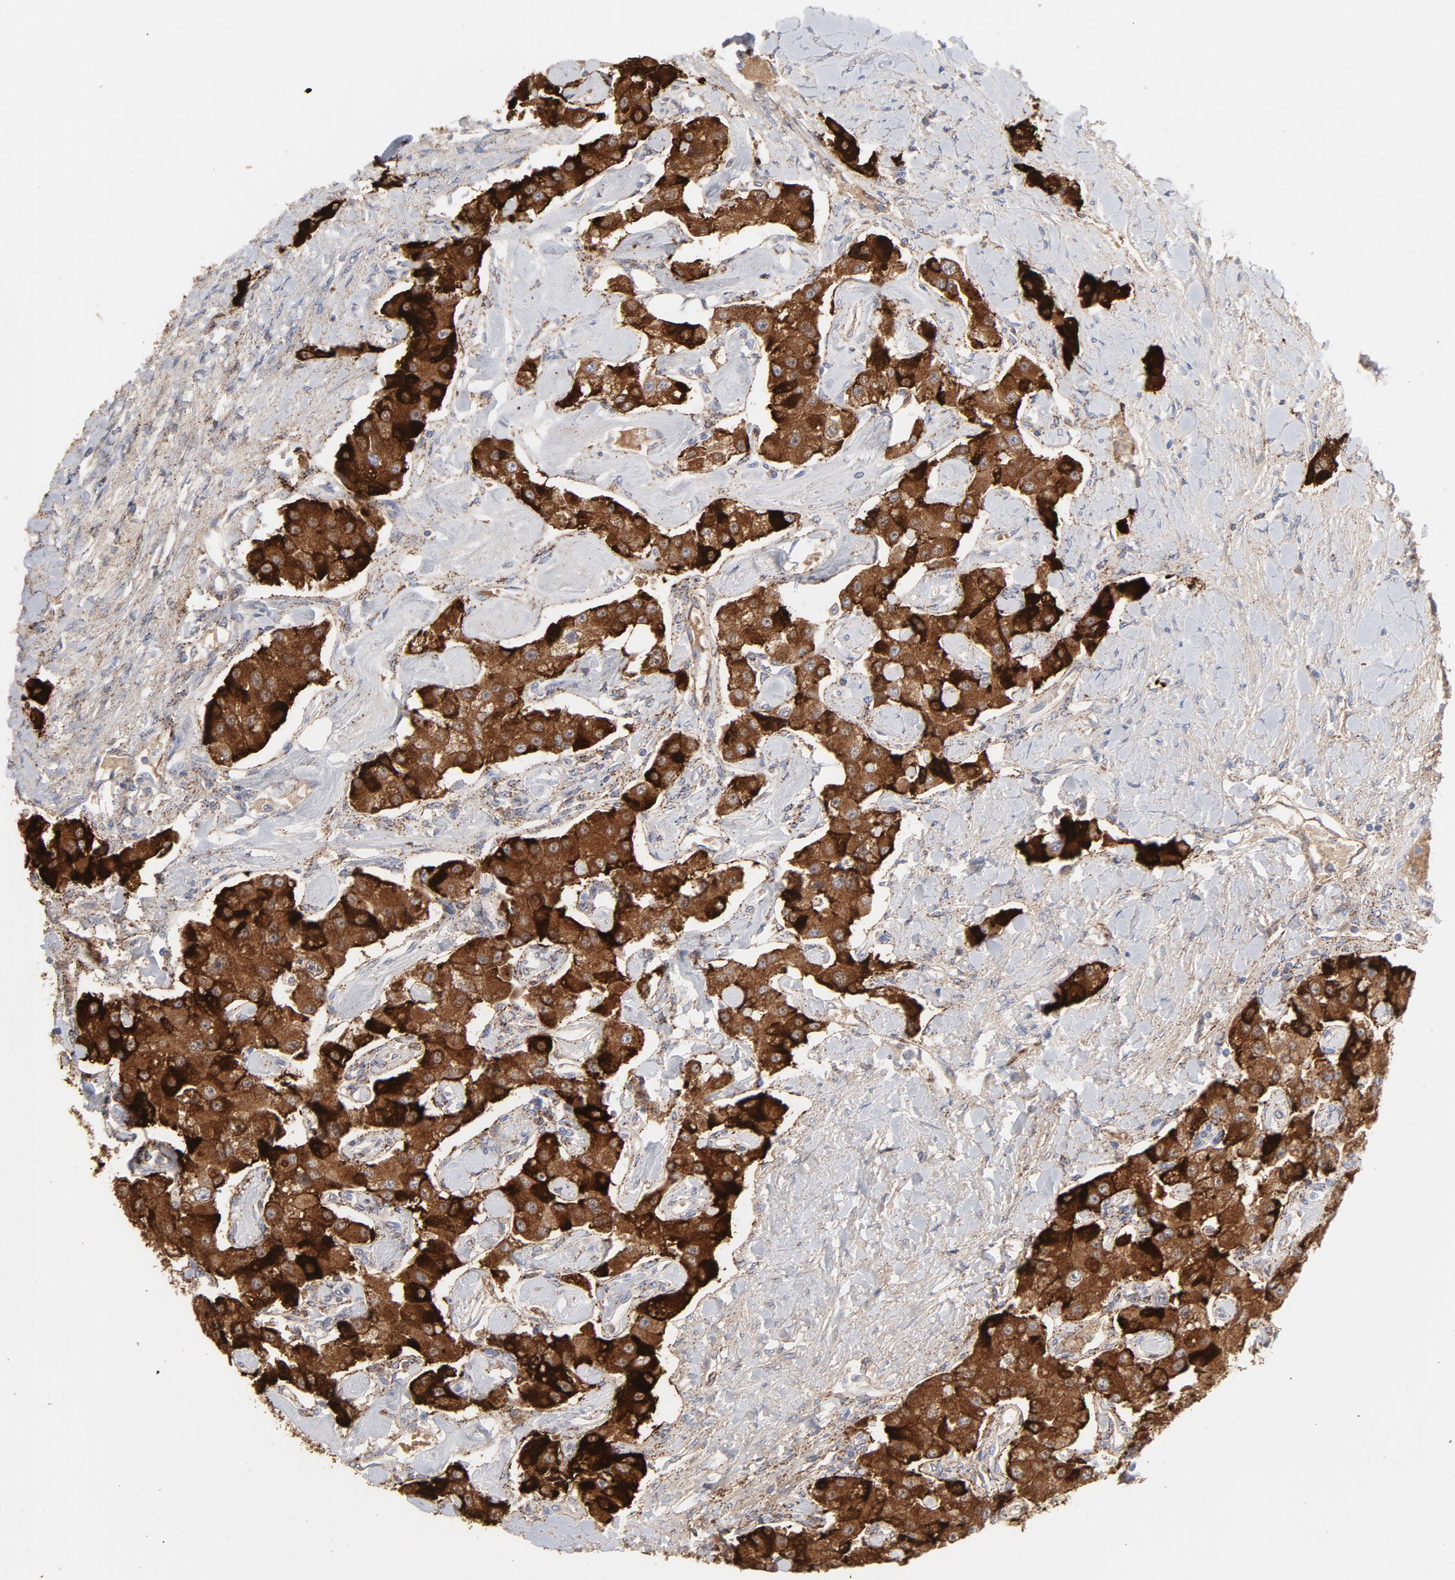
{"staining": {"intensity": "strong", "quantity": ">75%", "location": "cytoplasmic/membranous"}, "tissue": "carcinoid", "cell_type": "Tumor cells", "image_type": "cancer", "snomed": [{"axis": "morphology", "description": "Carcinoid, malignant, NOS"}, {"axis": "topography", "description": "Pancreas"}], "caption": "Immunohistochemistry (IHC) photomicrograph of carcinoid (malignant) stained for a protein (brown), which demonstrates high levels of strong cytoplasmic/membranous expression in approximately >75% of tumor cells.", "gene": "CPE", "patient": {"sex": "male", "age": 41}}